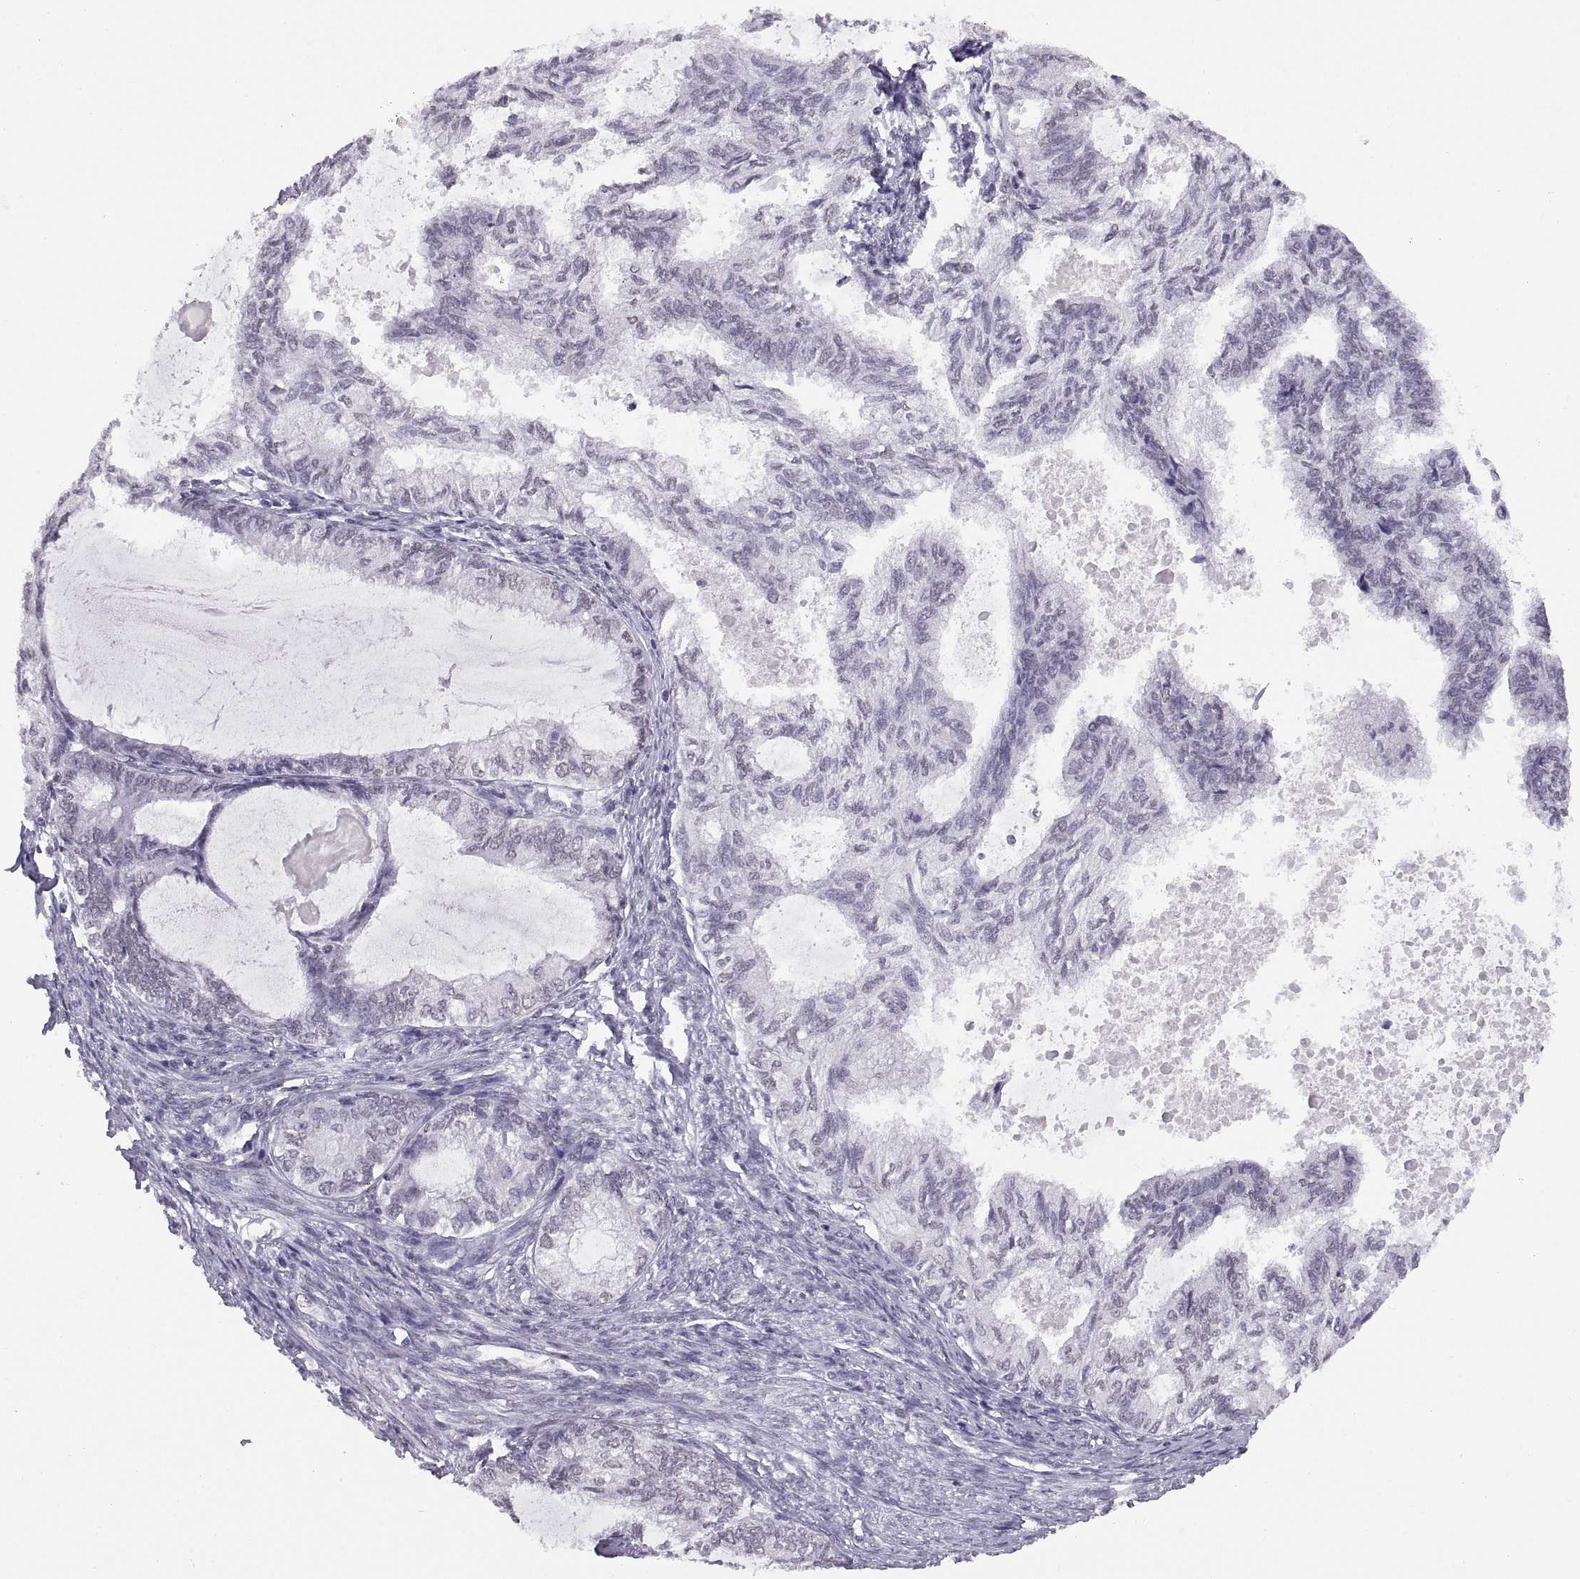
{"staining": {"intensity": "negative", "quantity": "none", "location": "none"}, "tissue": "endometrial cancer", "cell_type": "Tumor cells", "image_type": "cancer", "snomed": [{"axis": "morphology", "description": "Adenocarcinoma, NOS"}, {"axis": "topography", "description": "Endometrium"}], "caption": "Tumor cells are negative for brown protein staining in endometrial cancer.", "gene": "CARTPT", "patient": {"sex": "female", "age": 86}}